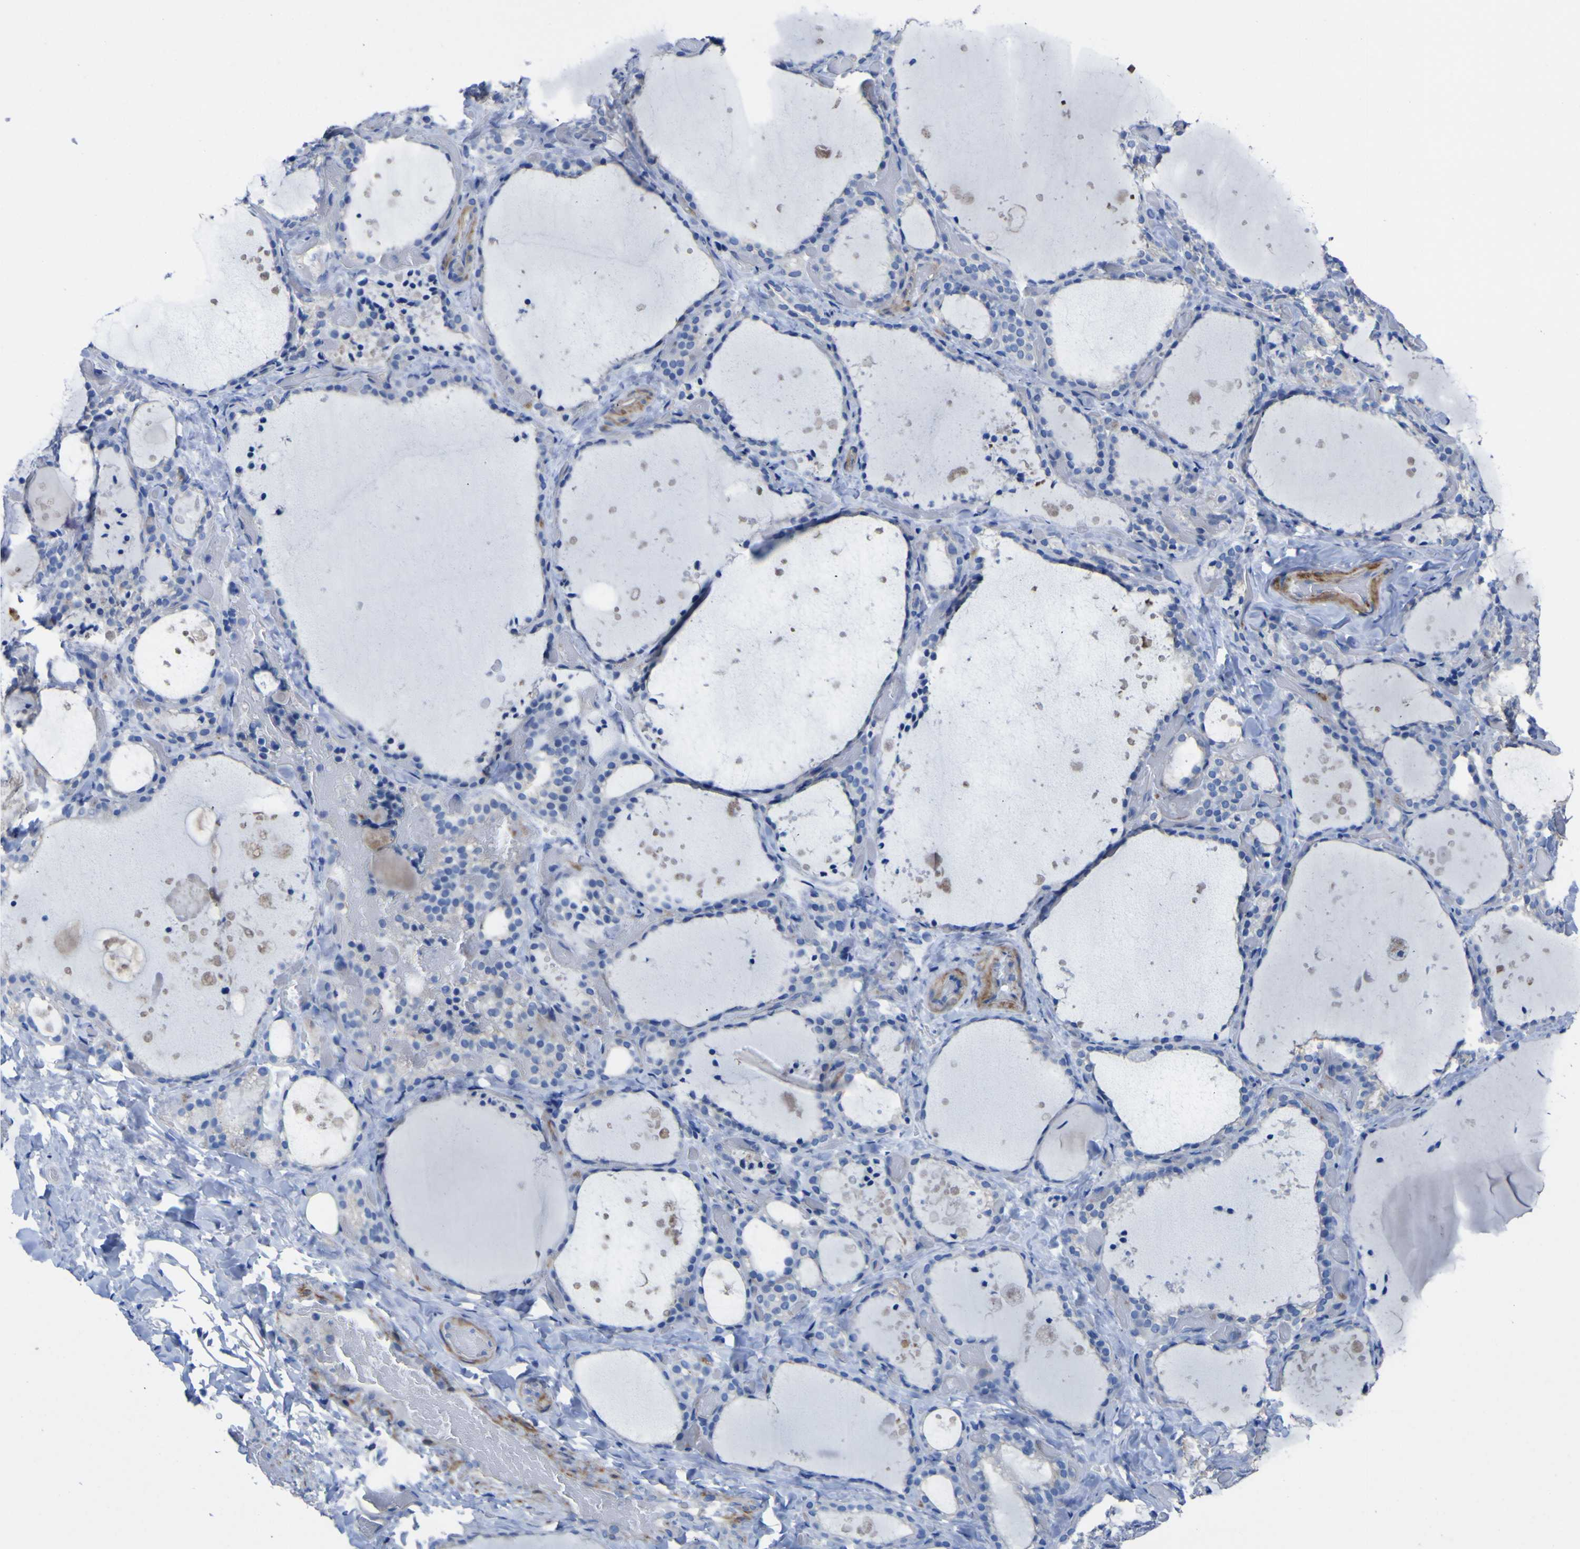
{"staining": {"intensity": "negative", "quantity": "none", "location": "none"}, "tissue": "thyroid gland", "cell_type": "Glandular cells", "image_type": "normal", "snomed": [{"axis": "morphology", "description": "Normal tissue, NOS"}, {"axis": "topography", "description": "Thyroid gland"}], "caption": "High magnification brightfield microscopy of normal thyroid gland stained with DAB (3,3'-diaminobenzidine) (brown) and counterstained with hematoxylin (blue): glandular cells show no significant staining. (IHC, brightfield microscopy, high magnification).", "gene": "AGO4", "patient": {"sex": "female", "age": 44}}